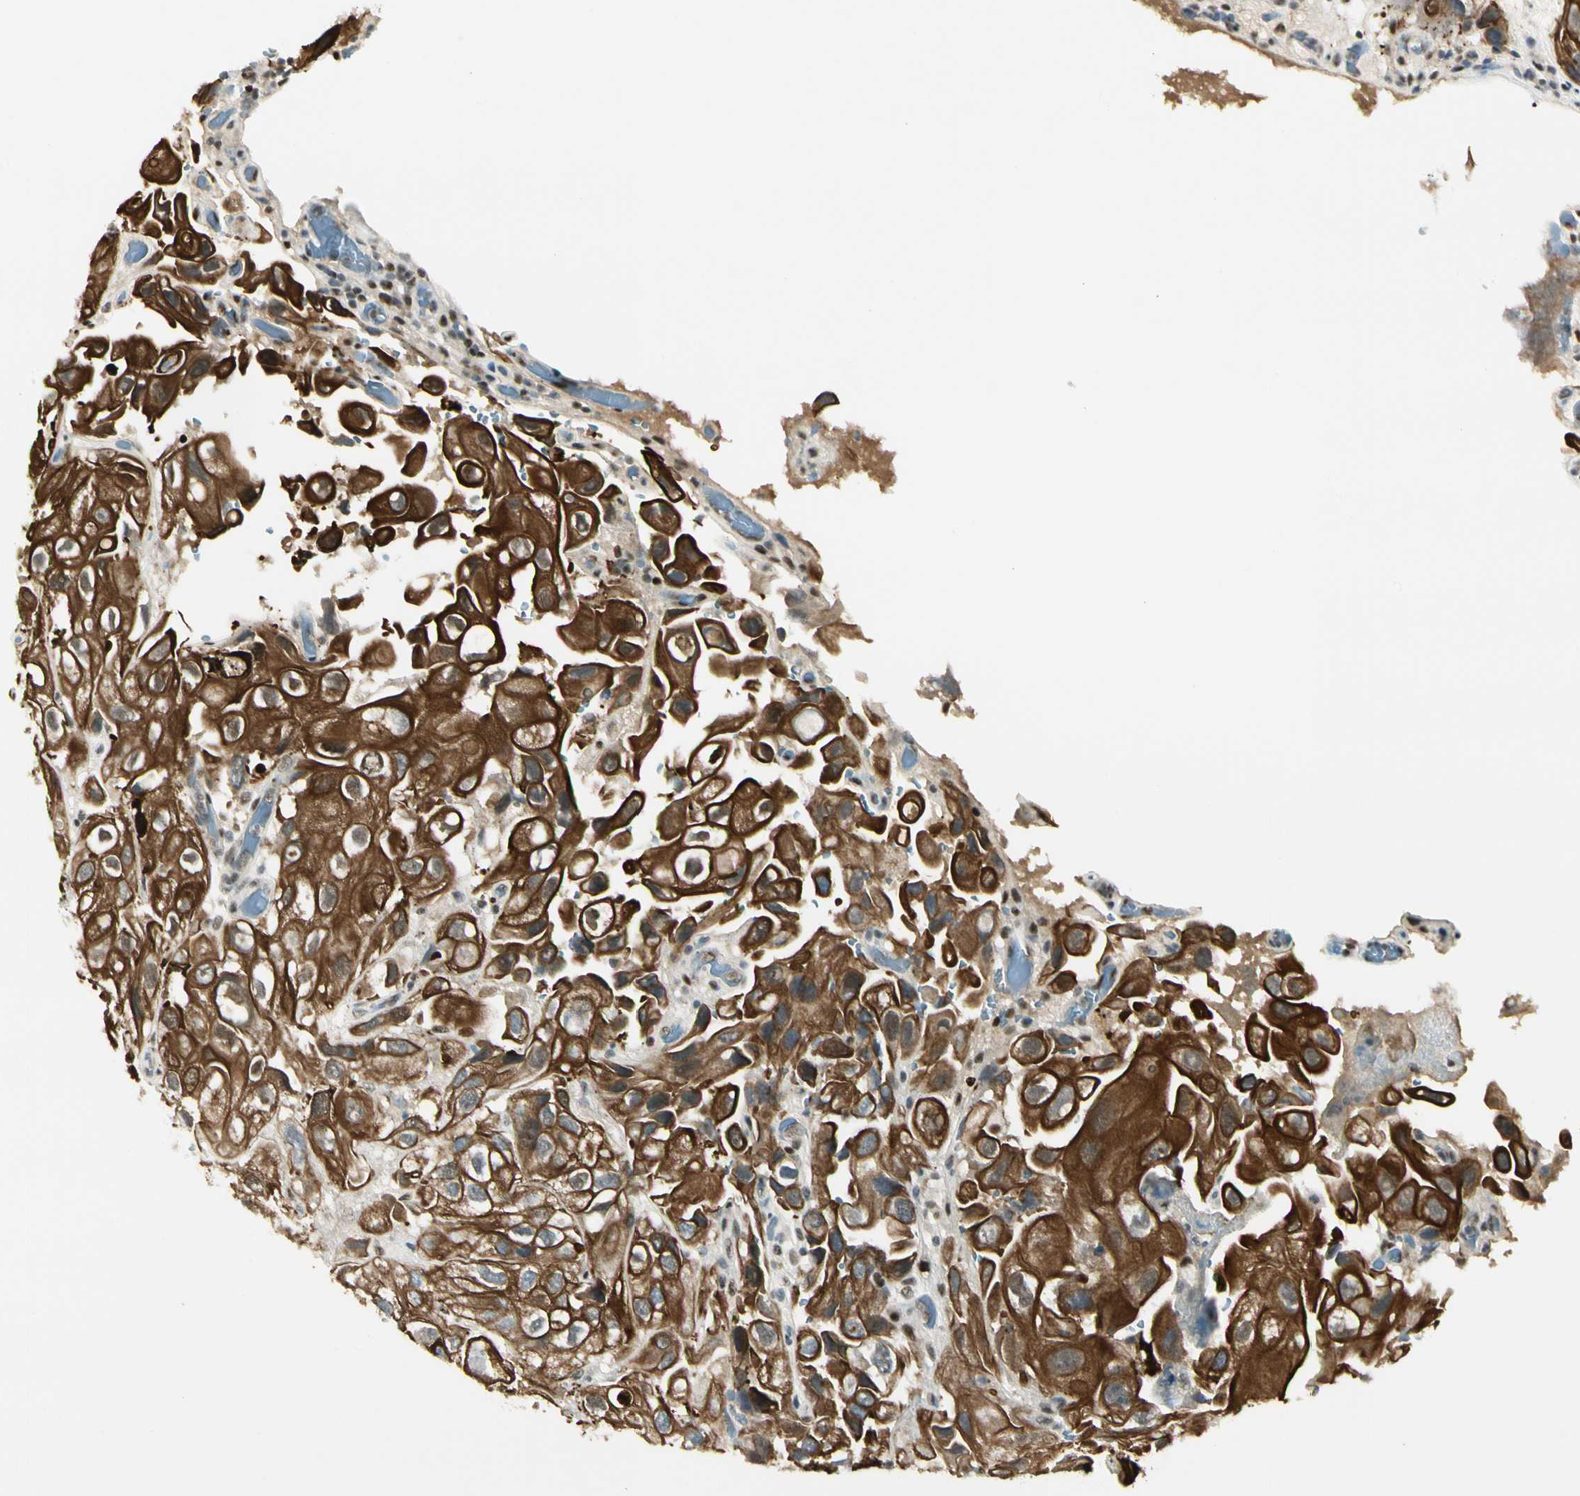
{"staining": {"intensity": "strong", "quantity": ">75%", "location": "cytoplasmic/membranous"}, "tissue": "urothelial cancer", "cell_type": "Tumor cells", "image_type": "cancer", "snomed": [{"axis": "morphology", "description": "Urothelial carcinoma, High grade"}, {"axis": "topography", "description": "Urinary bladder"}], "caption": "High-grade urothelial carcinoma was stained to show a protein in brown. There is high levels of strong cytoplasmic/membranous staining in approximately >75% of tumor cells.", "gene": "ATXN1", "patient": {"sex": "female", "age": 64}}